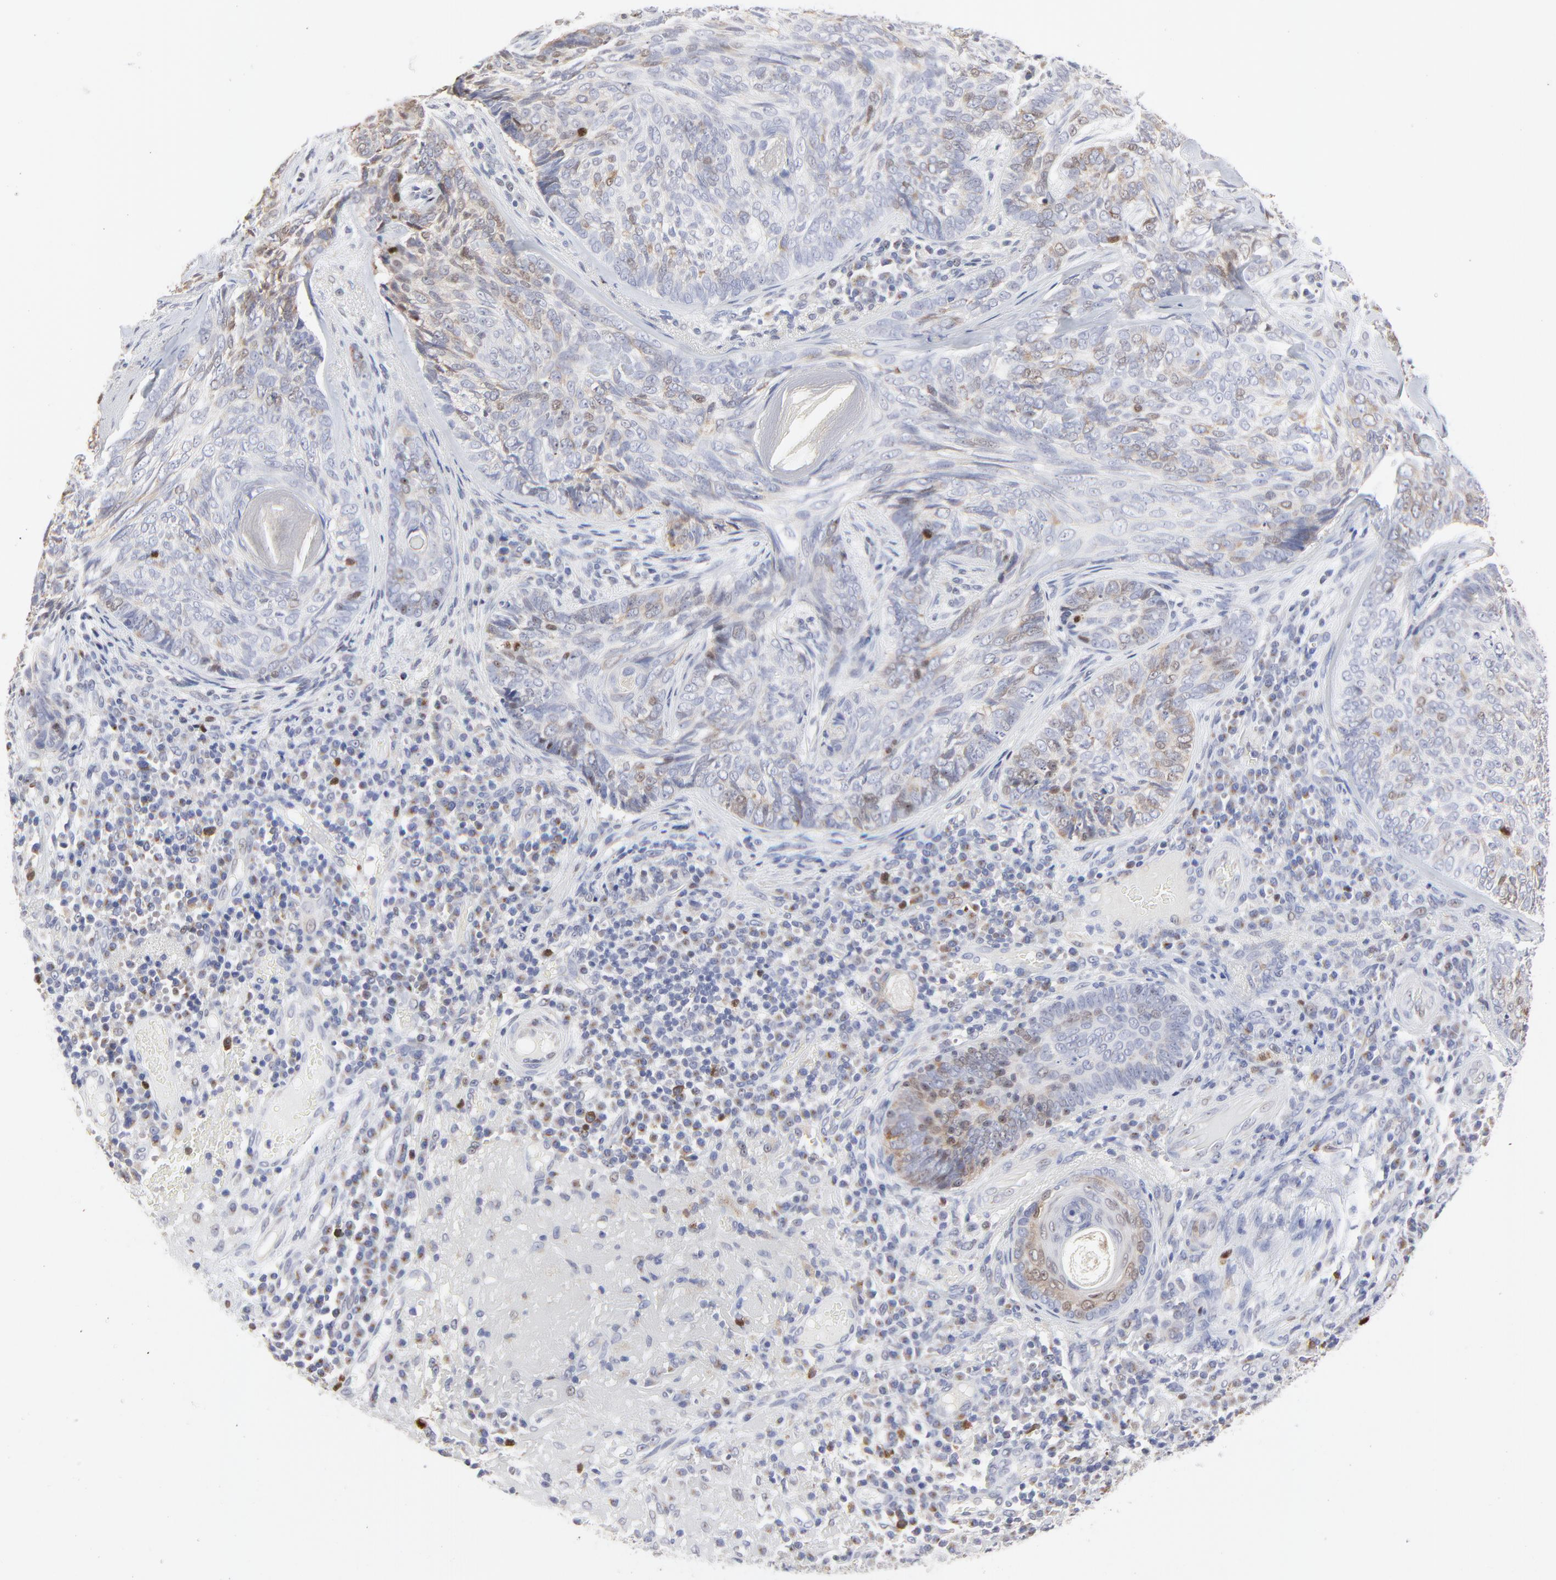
{"staining": {"intensity": "weak", "quantity": "<25%", "location": "cytoplasmic/membranous"}, "tissue": "skin cancer", "cell_type": "Tumor cells", "image_type": "cancer", "snomed": [{"axis": "morphology", "description": "Basal cell carcinoma"}, {"axis": "topography", "description": "Skin"}], "caption": "Immunohistochemical staining of skin cancer exhibits no significant positivity in tumor cells.", "gene": "NCAPH", "patient": {"sex": "male", "age": 72}}